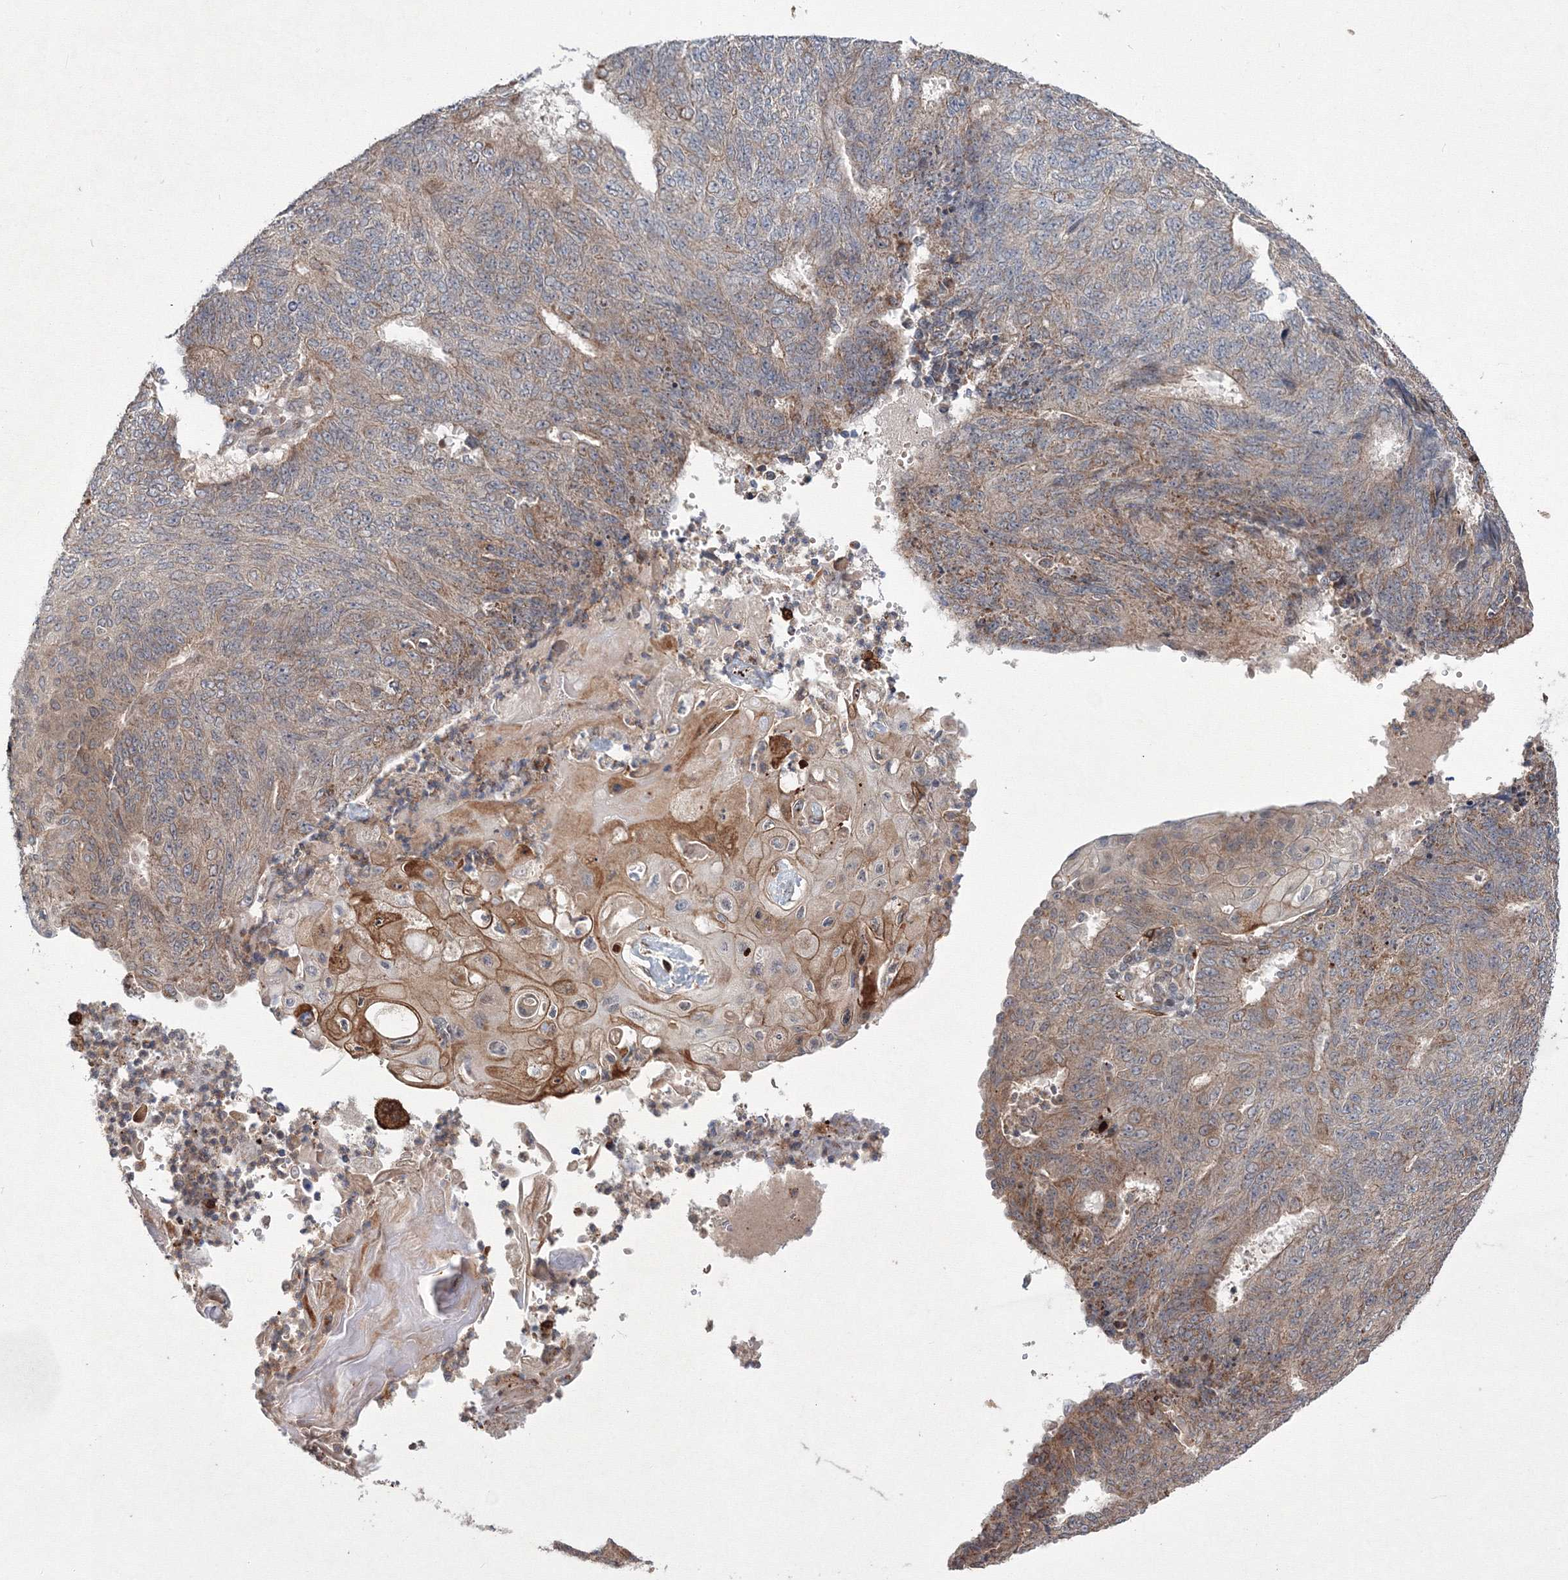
{"staining": {"intensity": "moderate", "quantity": "<25%", "location": "cytoplasmic/membranous"}, "tissue": "endometrial cancer", "cell_type": "Tumor cells", "image_type": "cancer", "snomed": [{"axis": "morphology", "description": "Adenocarcinoma, NOS"}, {"axis": "topography", "description": "Endometrium"}], "caption": "Immunohistochemical staining of human adenocarcinoma (endometrial) shows moderate cytoplasmic/membranous protein staining in about <25% of tumor cells.", "gene": "RANBP3L", "patient": {"sex": "female", "age": 32}}